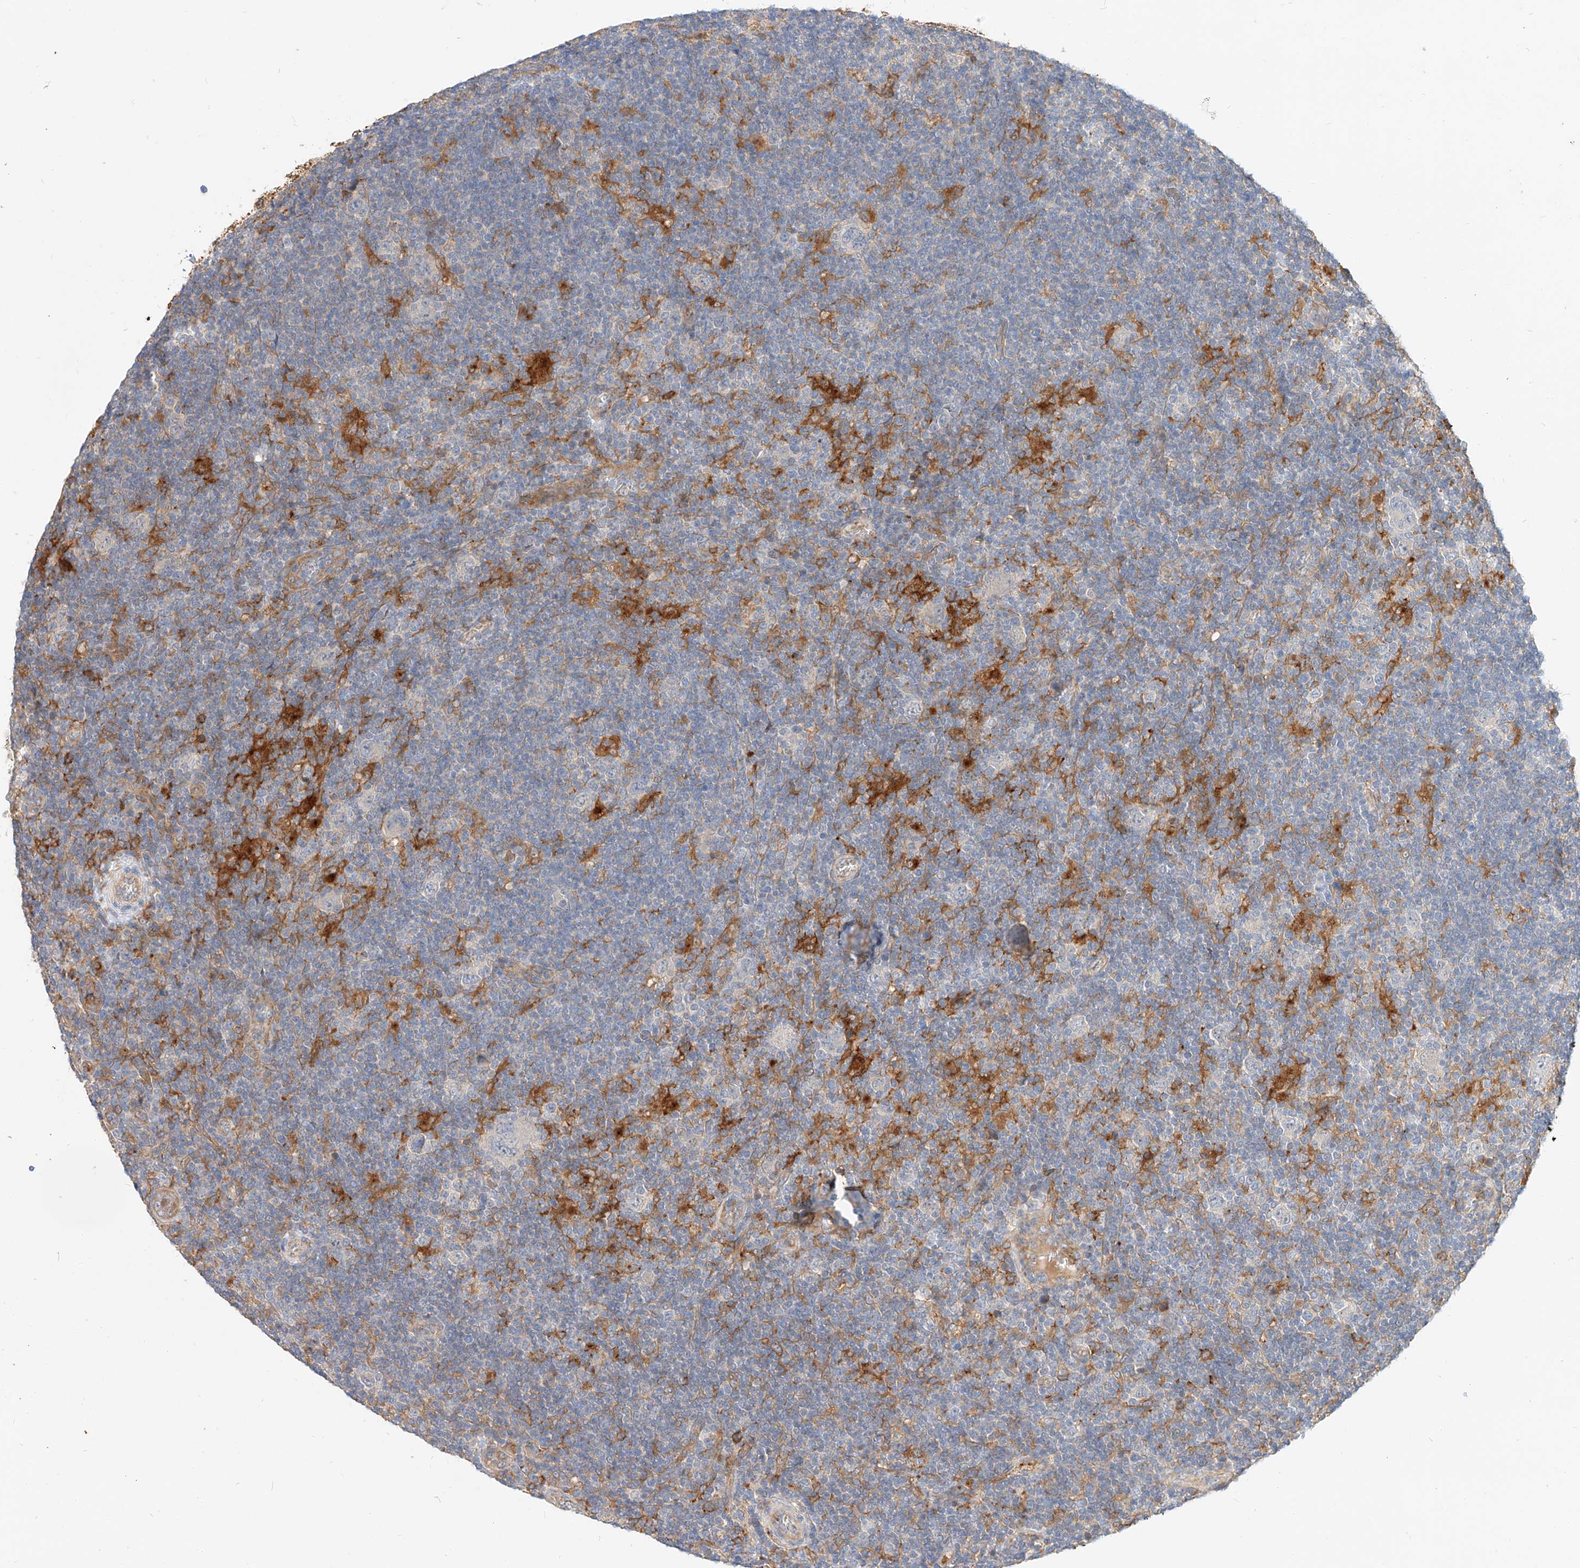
{"staining": {"intensity": "negative", "quantity": "none", "location": "none"}, "tissue": "lymphoma", "cell_type": "Tumor cells", "image_type": "cancer", "snomed": [{"axis": "morphology", "description": "Hodgkin's disease, NOS"}, {"axis": "topography", "description": "Lymph node"}], "caption": "Immunohistochemical staining of human lymphoma displays no significant staining in tumor cells.", "gene": "NFAM1", "patient": {"sex": "female", "age": 57}}